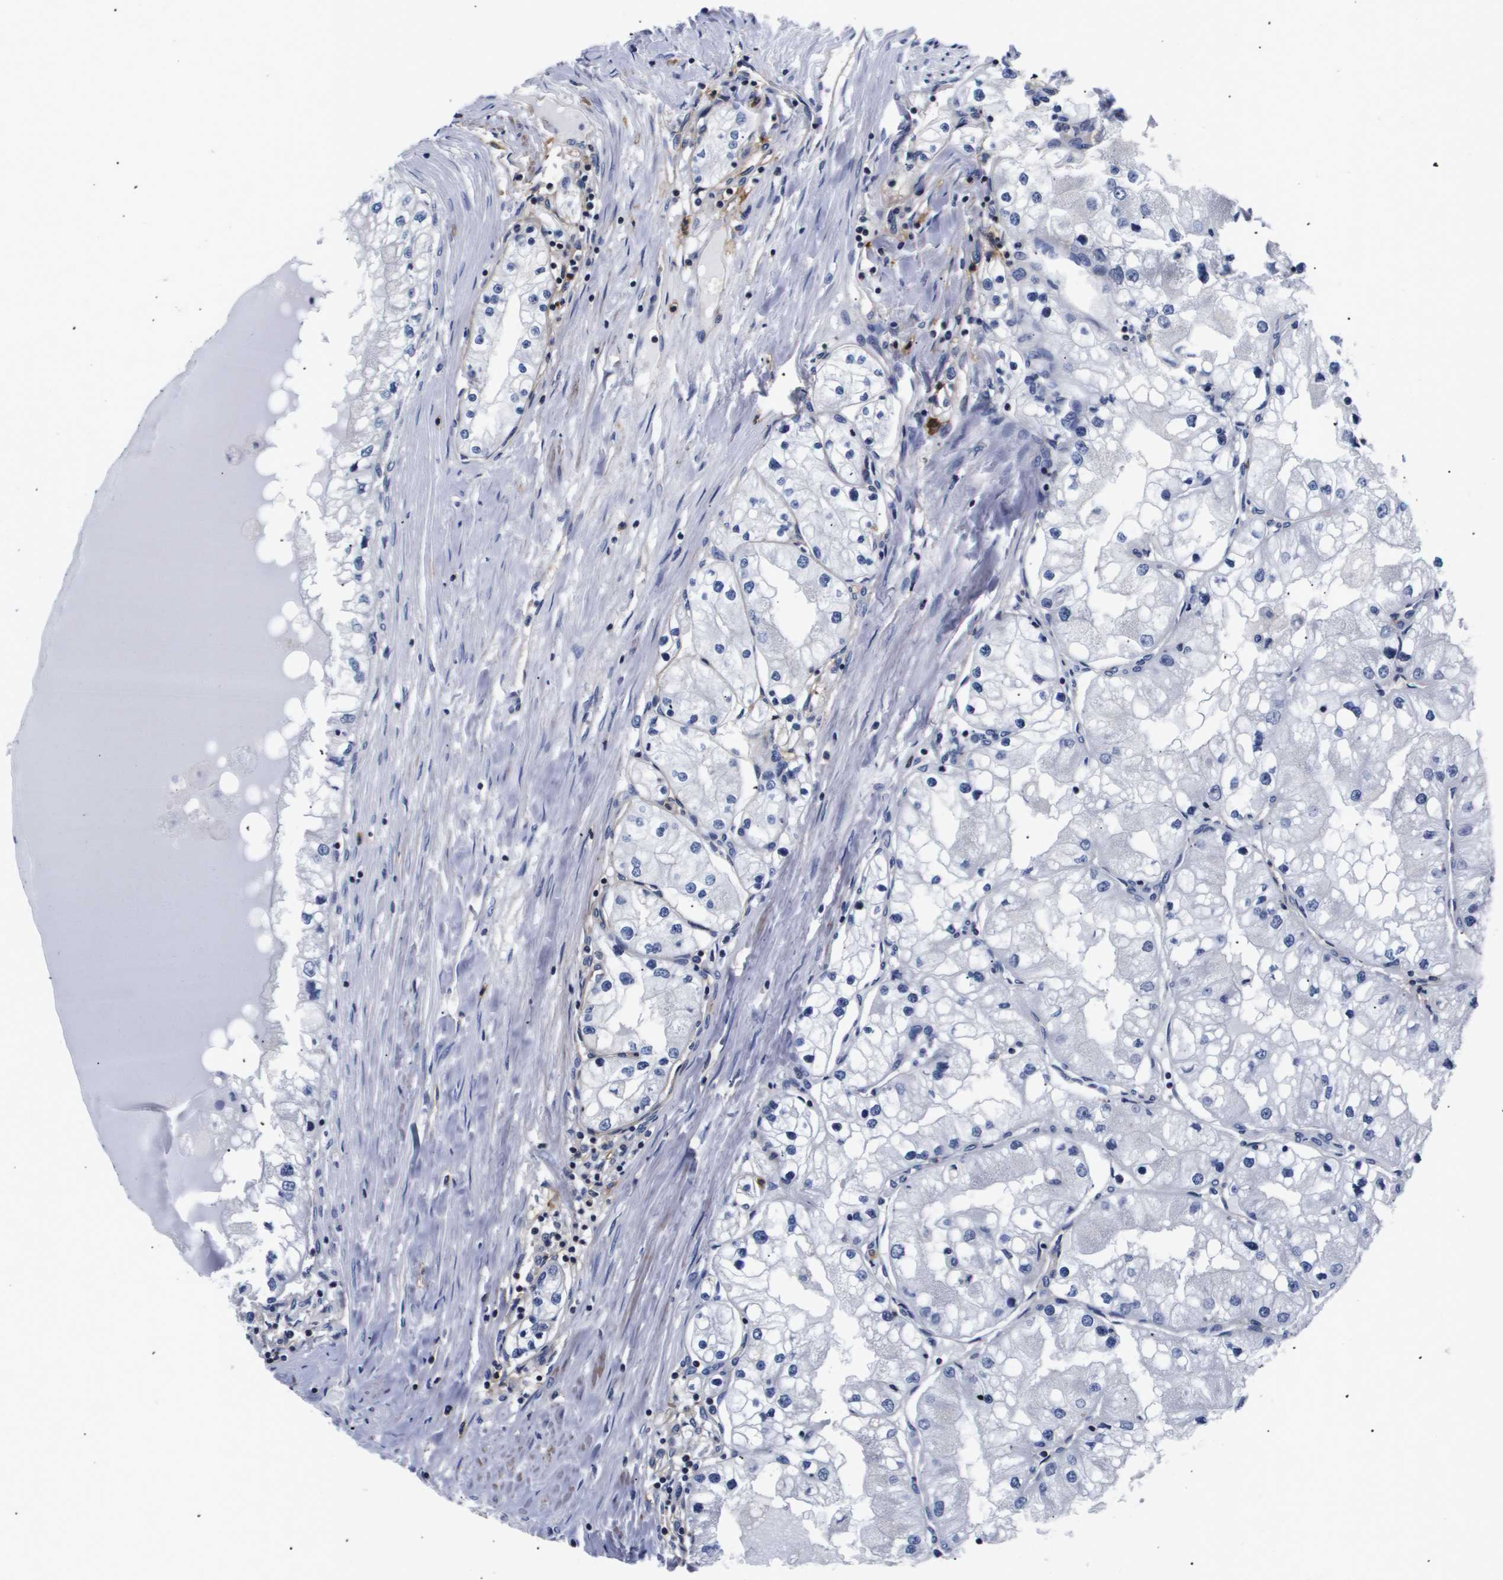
{"staining": {"intensity": "negative", "quantity": "none", "location": "none"}, "tissue": "renal cancer", "cell_type": "Tumor cells", "image_type": "cancer", "snomed": [{"axis": "morphology", "description": "Adenocarcinoma, NOS"}, {"axis": "topography", "description": "Kidney"}], "caption": "A photomicrograph of renal adenocarcinoma stained for a protein reveals no brown staining in tumor cells.", "gene": "SHD", "patient": {"sex": "male", "age": 68}}